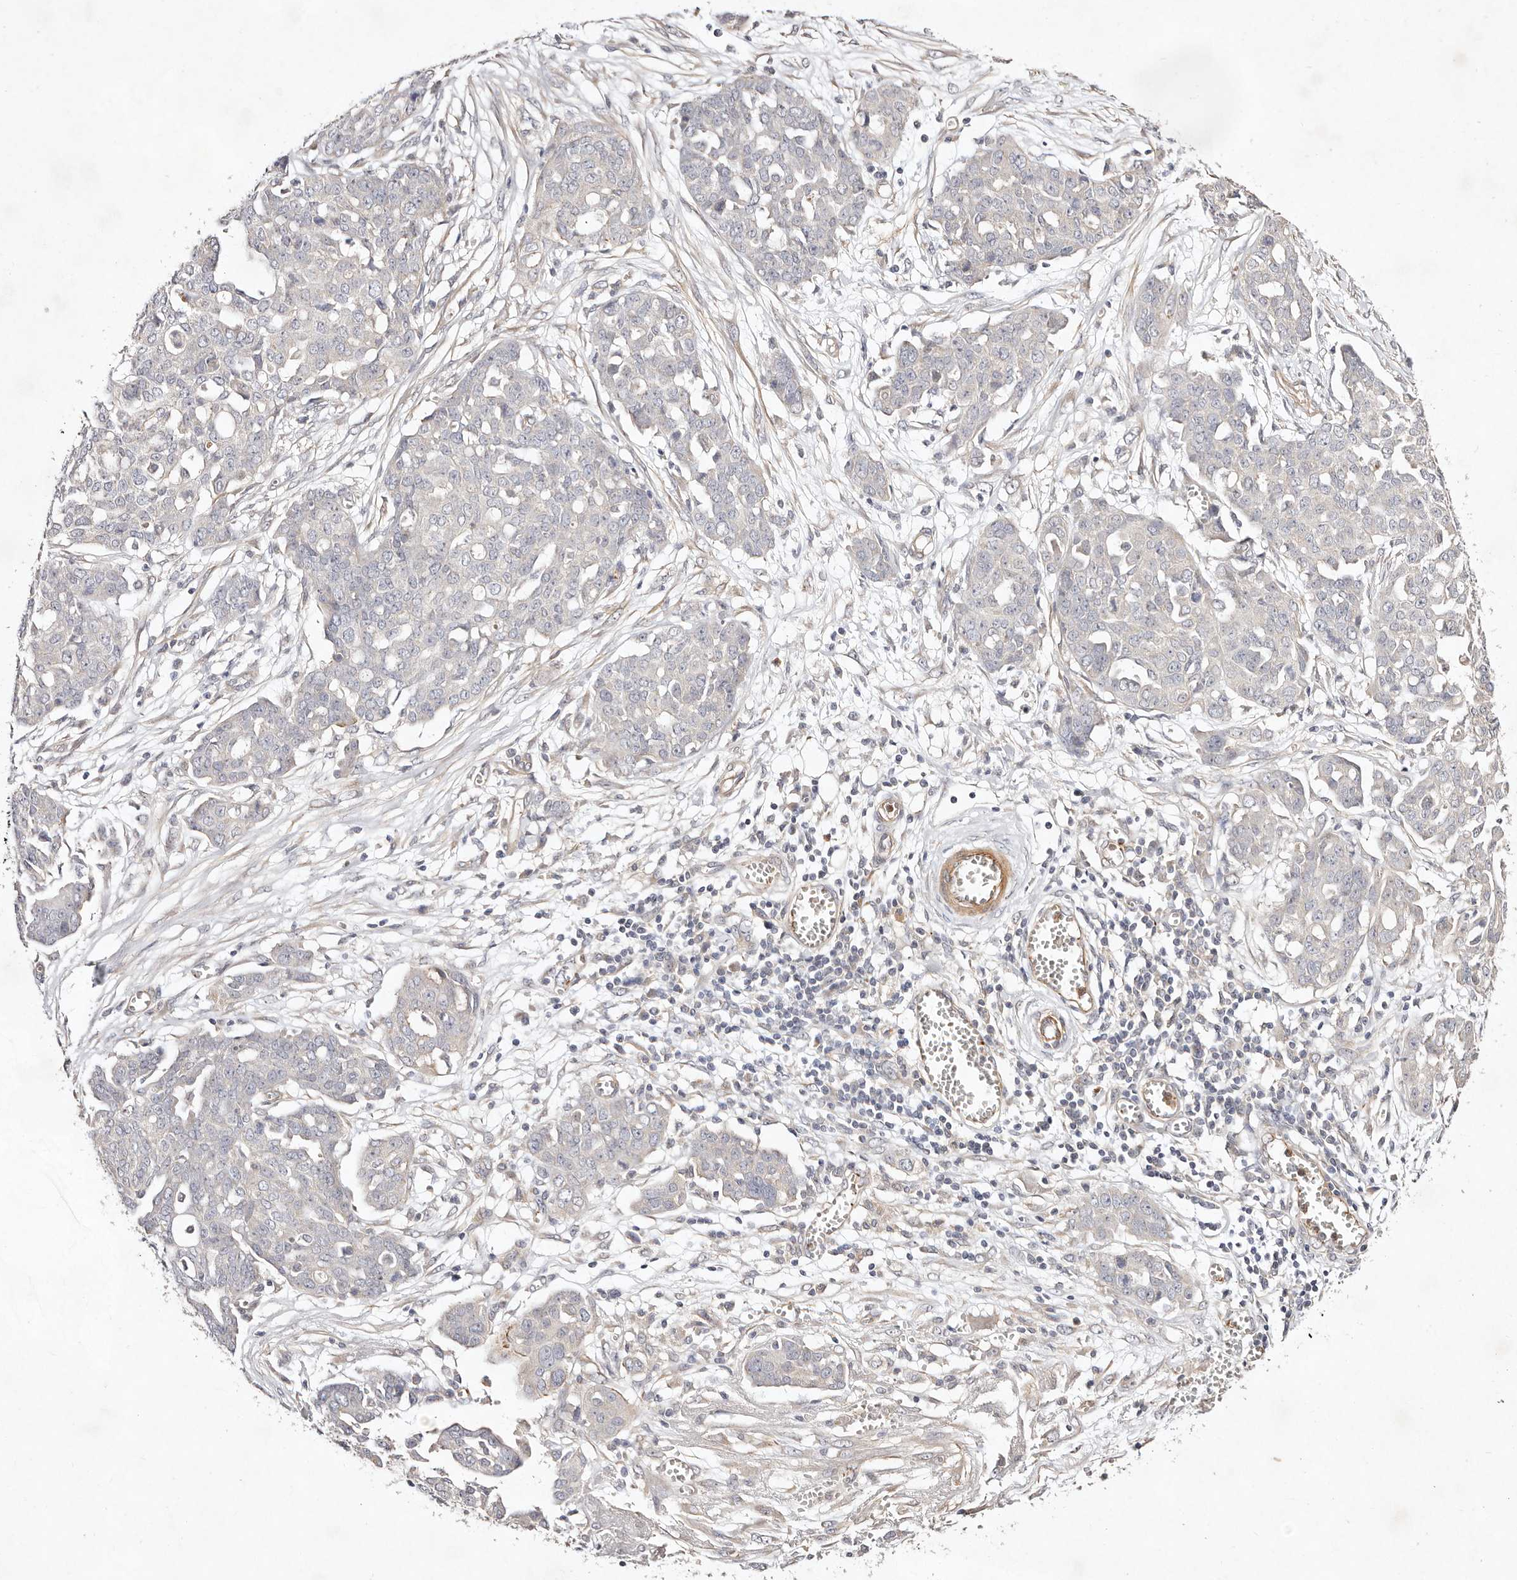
{"staining": {"intensity": "negative", "quantity": "none", "location": "none"}, "tissue": "ovarian cancer", "cell_type": "Tumor cells", "image_type": "cancer", "snomed": [{"axis": "morphology", "description": "Cystadenocarcinoma, serous, NOS"}, {"axis": "topography", "description": "Soft tissue"}, {"axis": "topography", "description": "Ovary"}], "caption": "Serous cystadenocarcinoma (ovarian) stained for a protein using immunohistochemistry (IHC) exhibits no positivity tumor cells.", "gene": "MTMR11", "patient": {"sex": "female", "age": 57}}